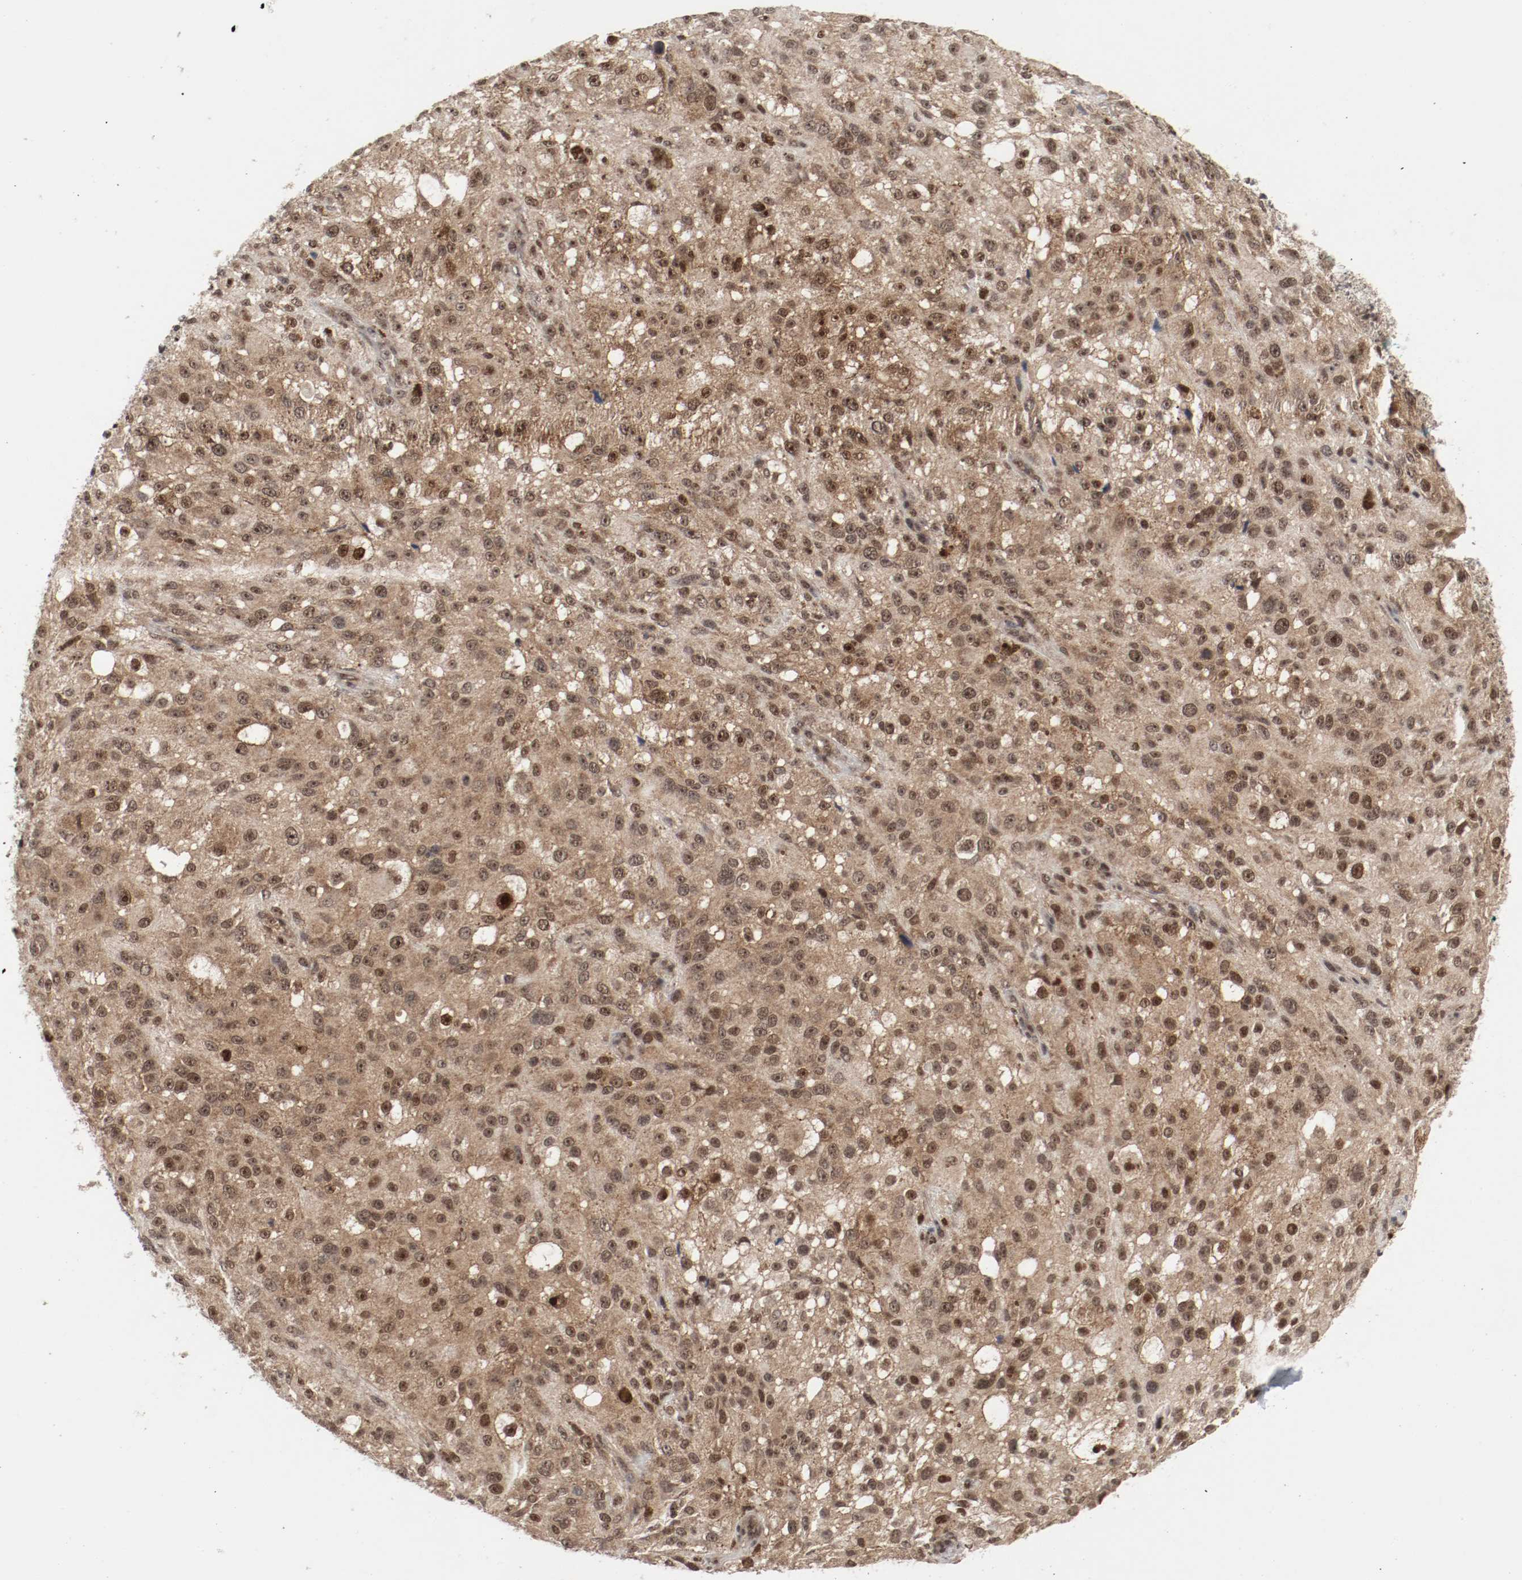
{"staining": {"intensity": "moderate", "quantity": ">75%", "location": "cytoplasmic/membranous,nuclear"}, "tissue": "melanoma", "cell_type": "Tumor cells", "image_type": "cancer", "snomed": [{"axis": "morphology", "description": "Necrosis, NOS"}, {"axis": "morphology", "description": "Malignant melanoma, NOS"}, {"axis": "topography", "description": "Skin"}], "caption": "Tumor cells show medium levels of moderate cytoplasmic/membranous and nuclear positivity in about >75% of cells in human melanoma.", "gene": "CSNK2B", "patient": {"sex": "female", "age": 87}}